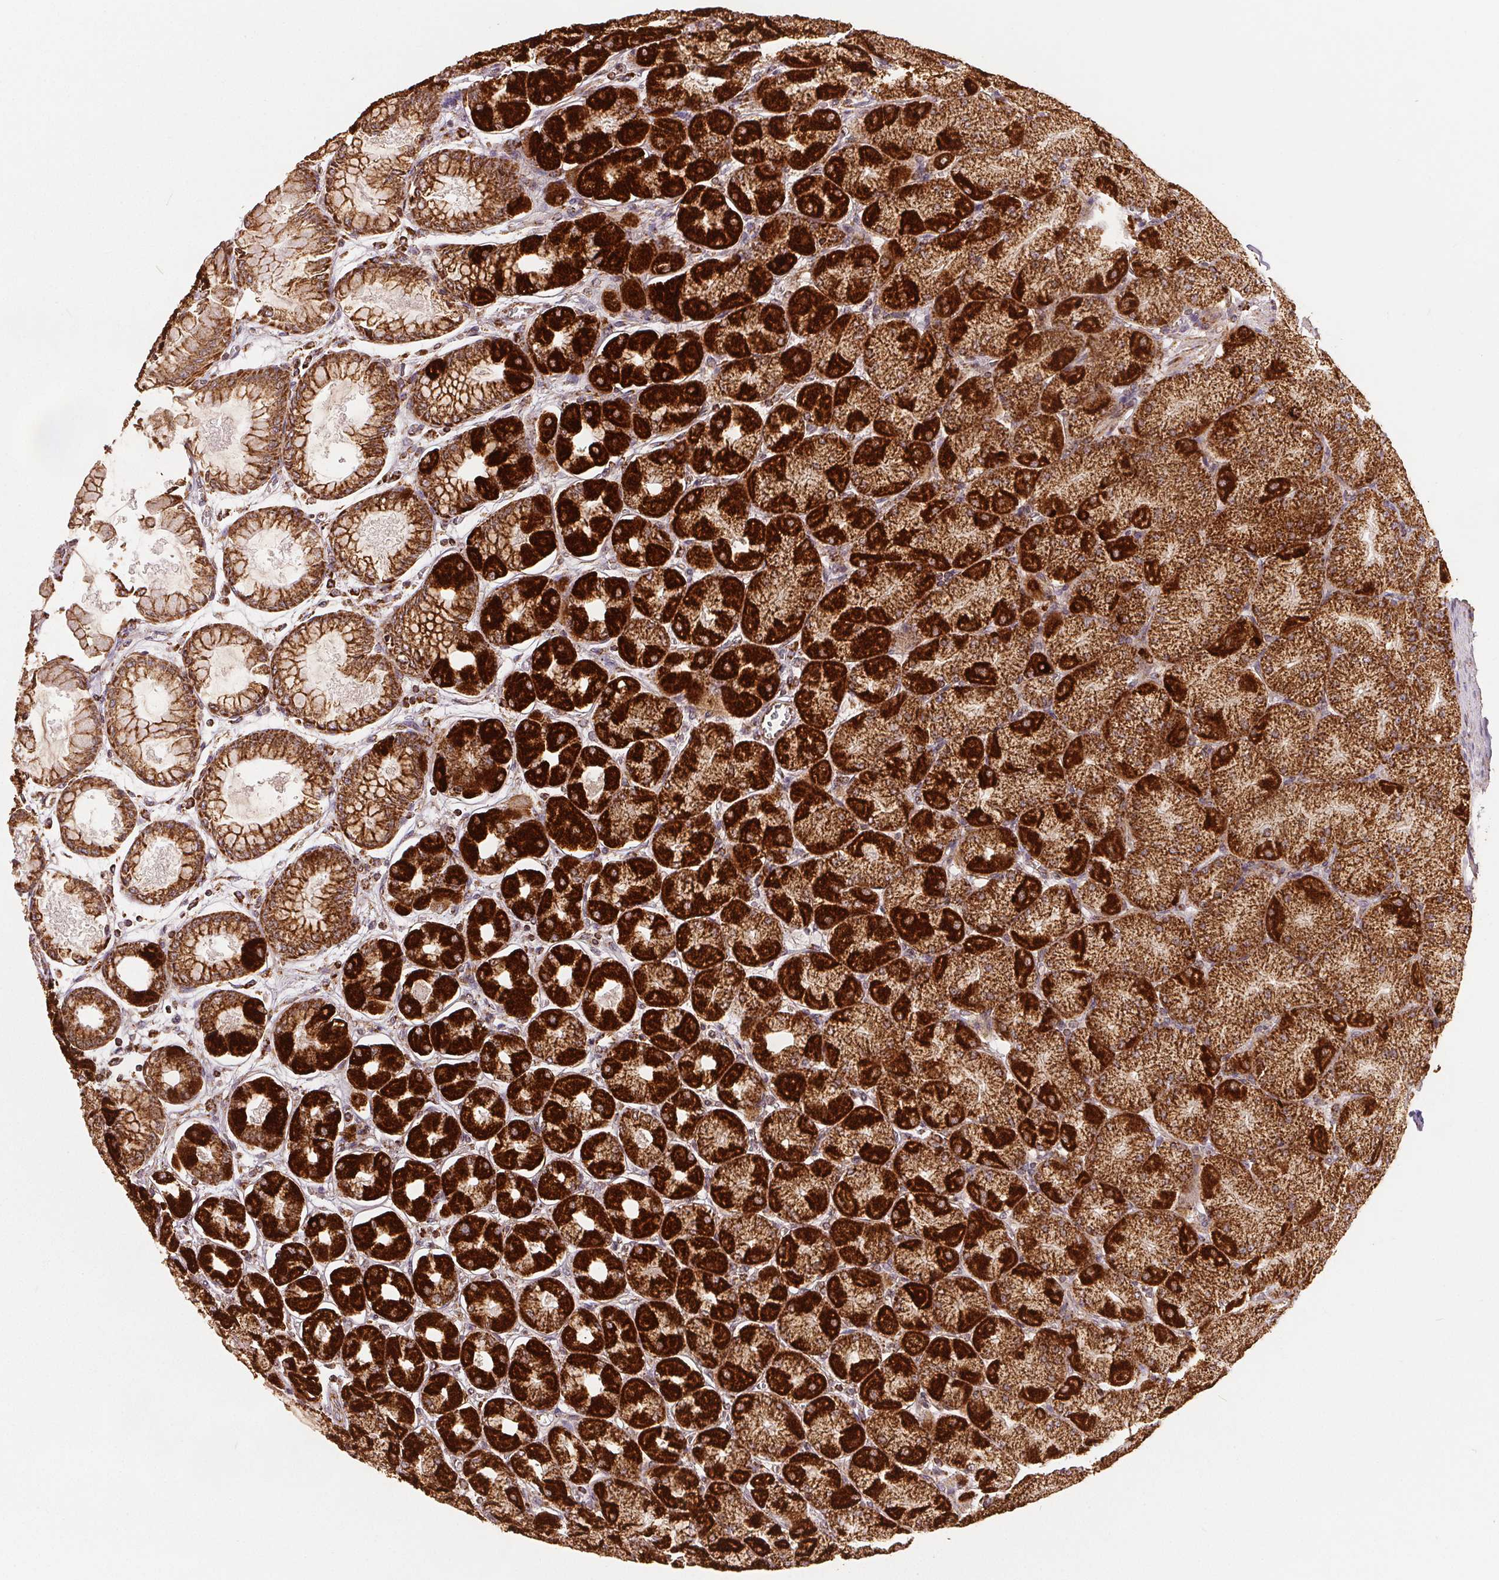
{"staining": {"intensity": "strong", "quantity": ">75%", "location": "cytoplasmic/membranous"}, "tissue": "stomach", "cell_type": "Glandular cells", "image_type": "normal", "snomed": [{"axis": "morphology", "description": "Normal tissue, NOS"}, {"axis": "topography", "description": "Stomach, upper"}], "caption": "IHC of unremarkable human stomach exhibits high levels of strong cytoplasmic/membranous staining in approximately >75% of glandular cells.", "gene": "SDHB", "patient": {"sex": "female", "age": 56}}